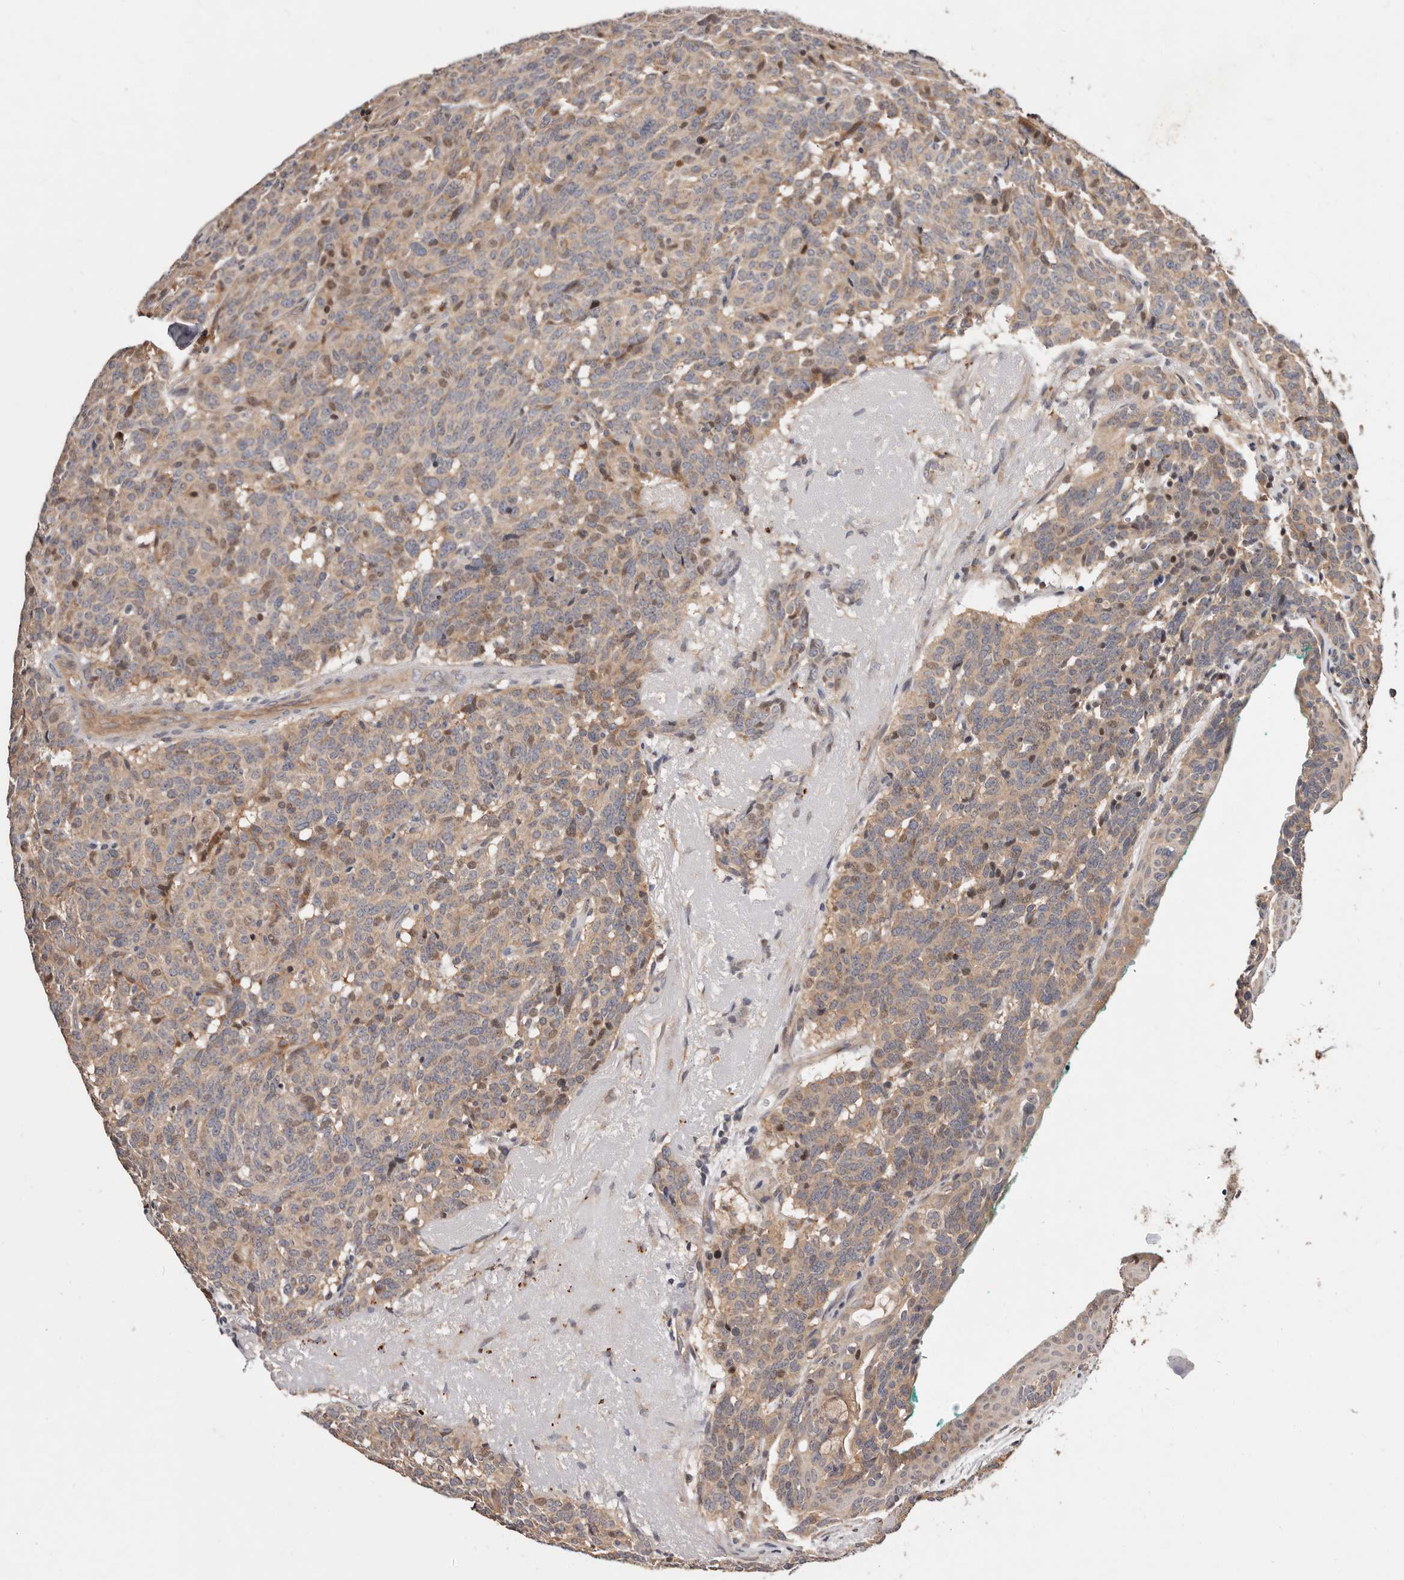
{"staining": {"intensity": "weak", "quantity": ">75%", "location": "cytoplasmic/membranous"}, "tissue": "carcinoid", "cell_type": "Tumor cells", "image_type": "cancer", "snomed": [{"axis": "morphology", "description": "Carcinoid, malignant, NOS"}, {"axis": "topography", "description": "Lung"}], "caption": "Tumor cells demonstrate low levels of weak cytoplasmic/membranous positivity in approximately >75% of cells in human carcinoid.", "gene": "USP33", "patient": {"sex": "female", "age": 46}}